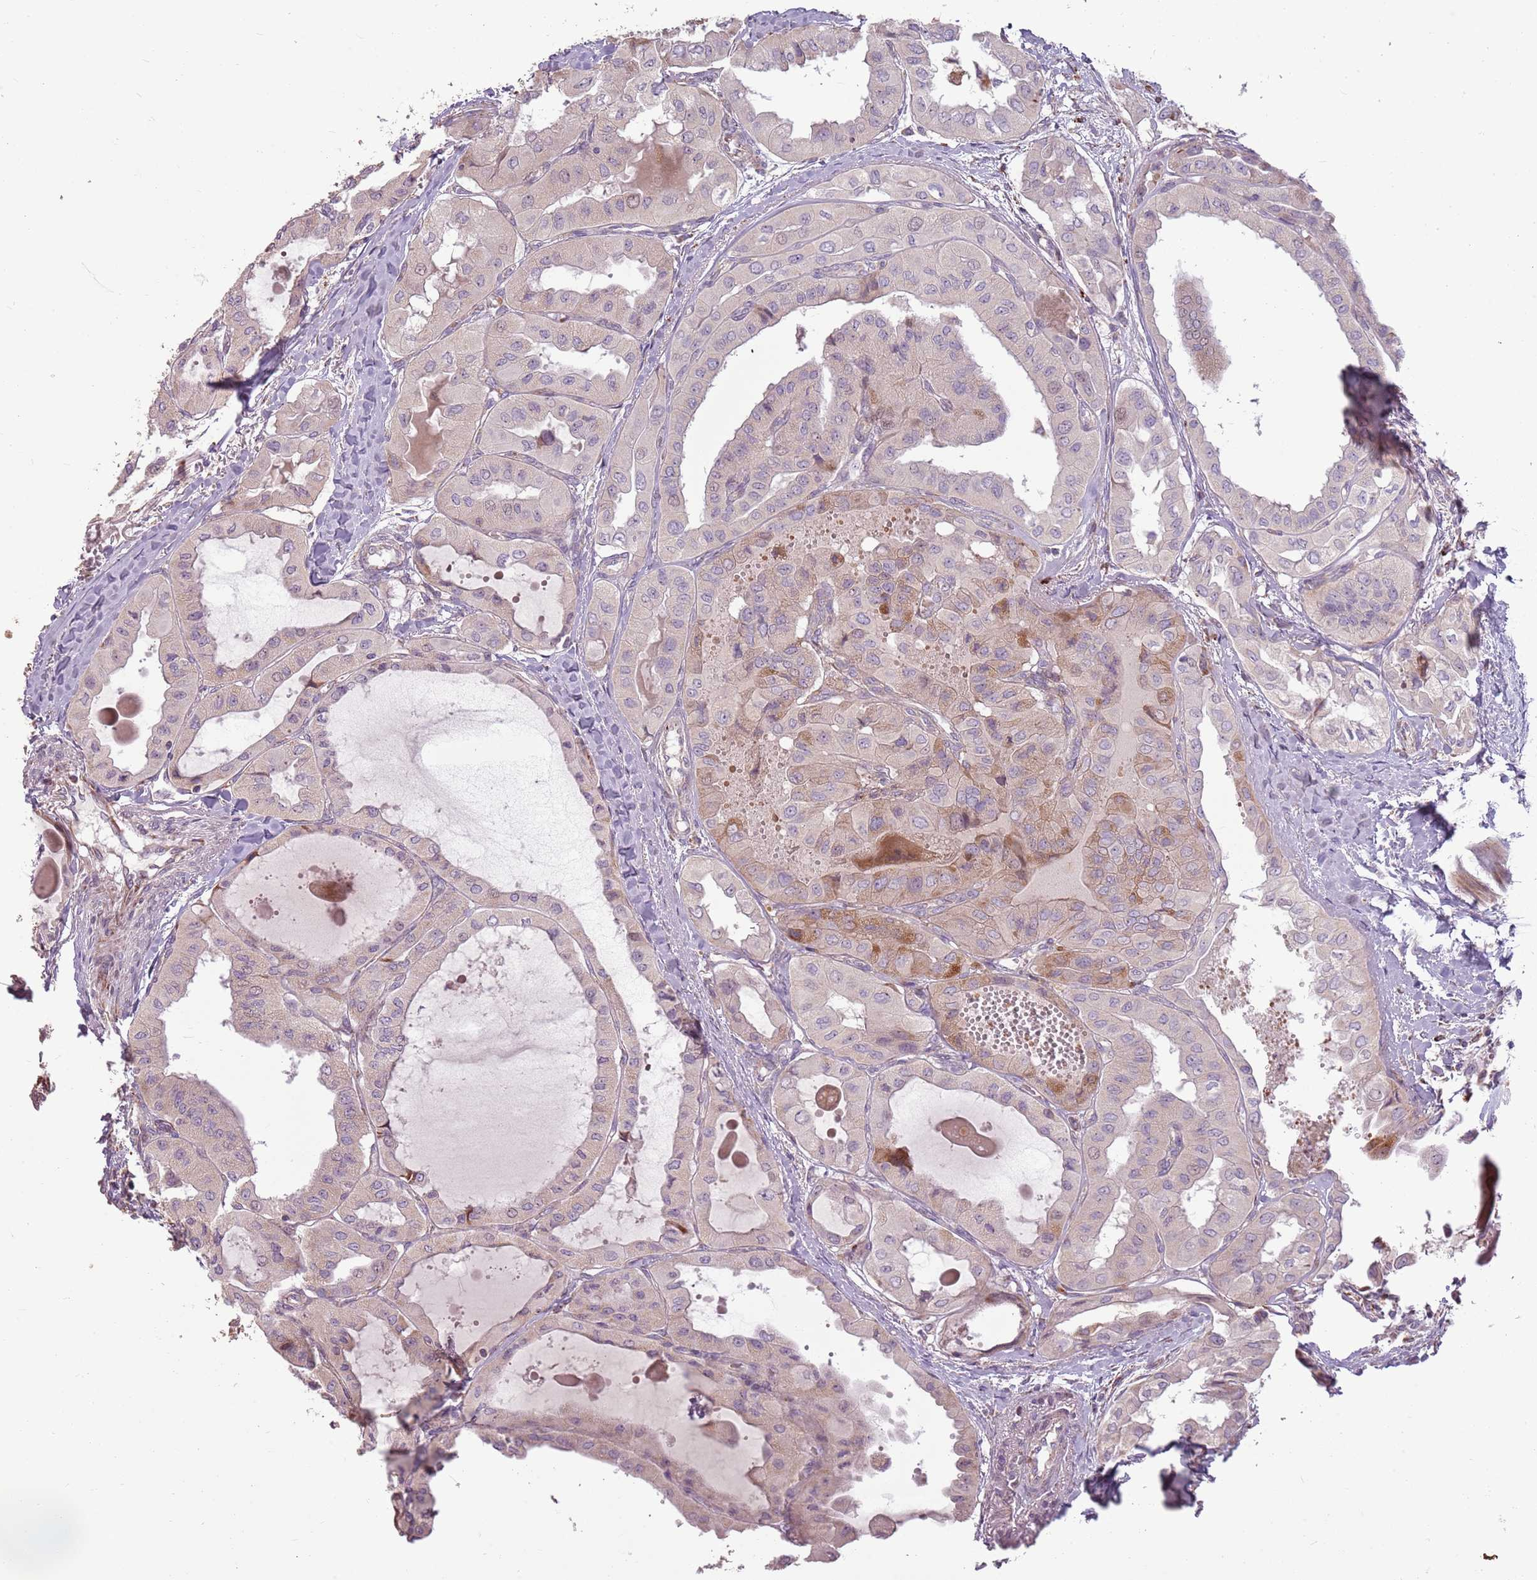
{"staining": {"intensity": "moderate", "quantity": "<25%", "location": "cytoplasmic/membranous"}, "tissue": "thyroid cancer", "cell_type": "Tumor cells", "image_type": "cancer", "snomed": [{"axis": "morphology", "description": "Papillary adenocarcinoma, NOS"}, {"axis": "topography", "description": "Thyroid gland"}], "caption": "Brown immunohistochemical staining in human thyroid cancer exhibits moderate cytoplasmic/membranous staining in about <25% of tumor cells.", "gene": "ZNF530", "patient": {"sex": "female", "age": 59}}